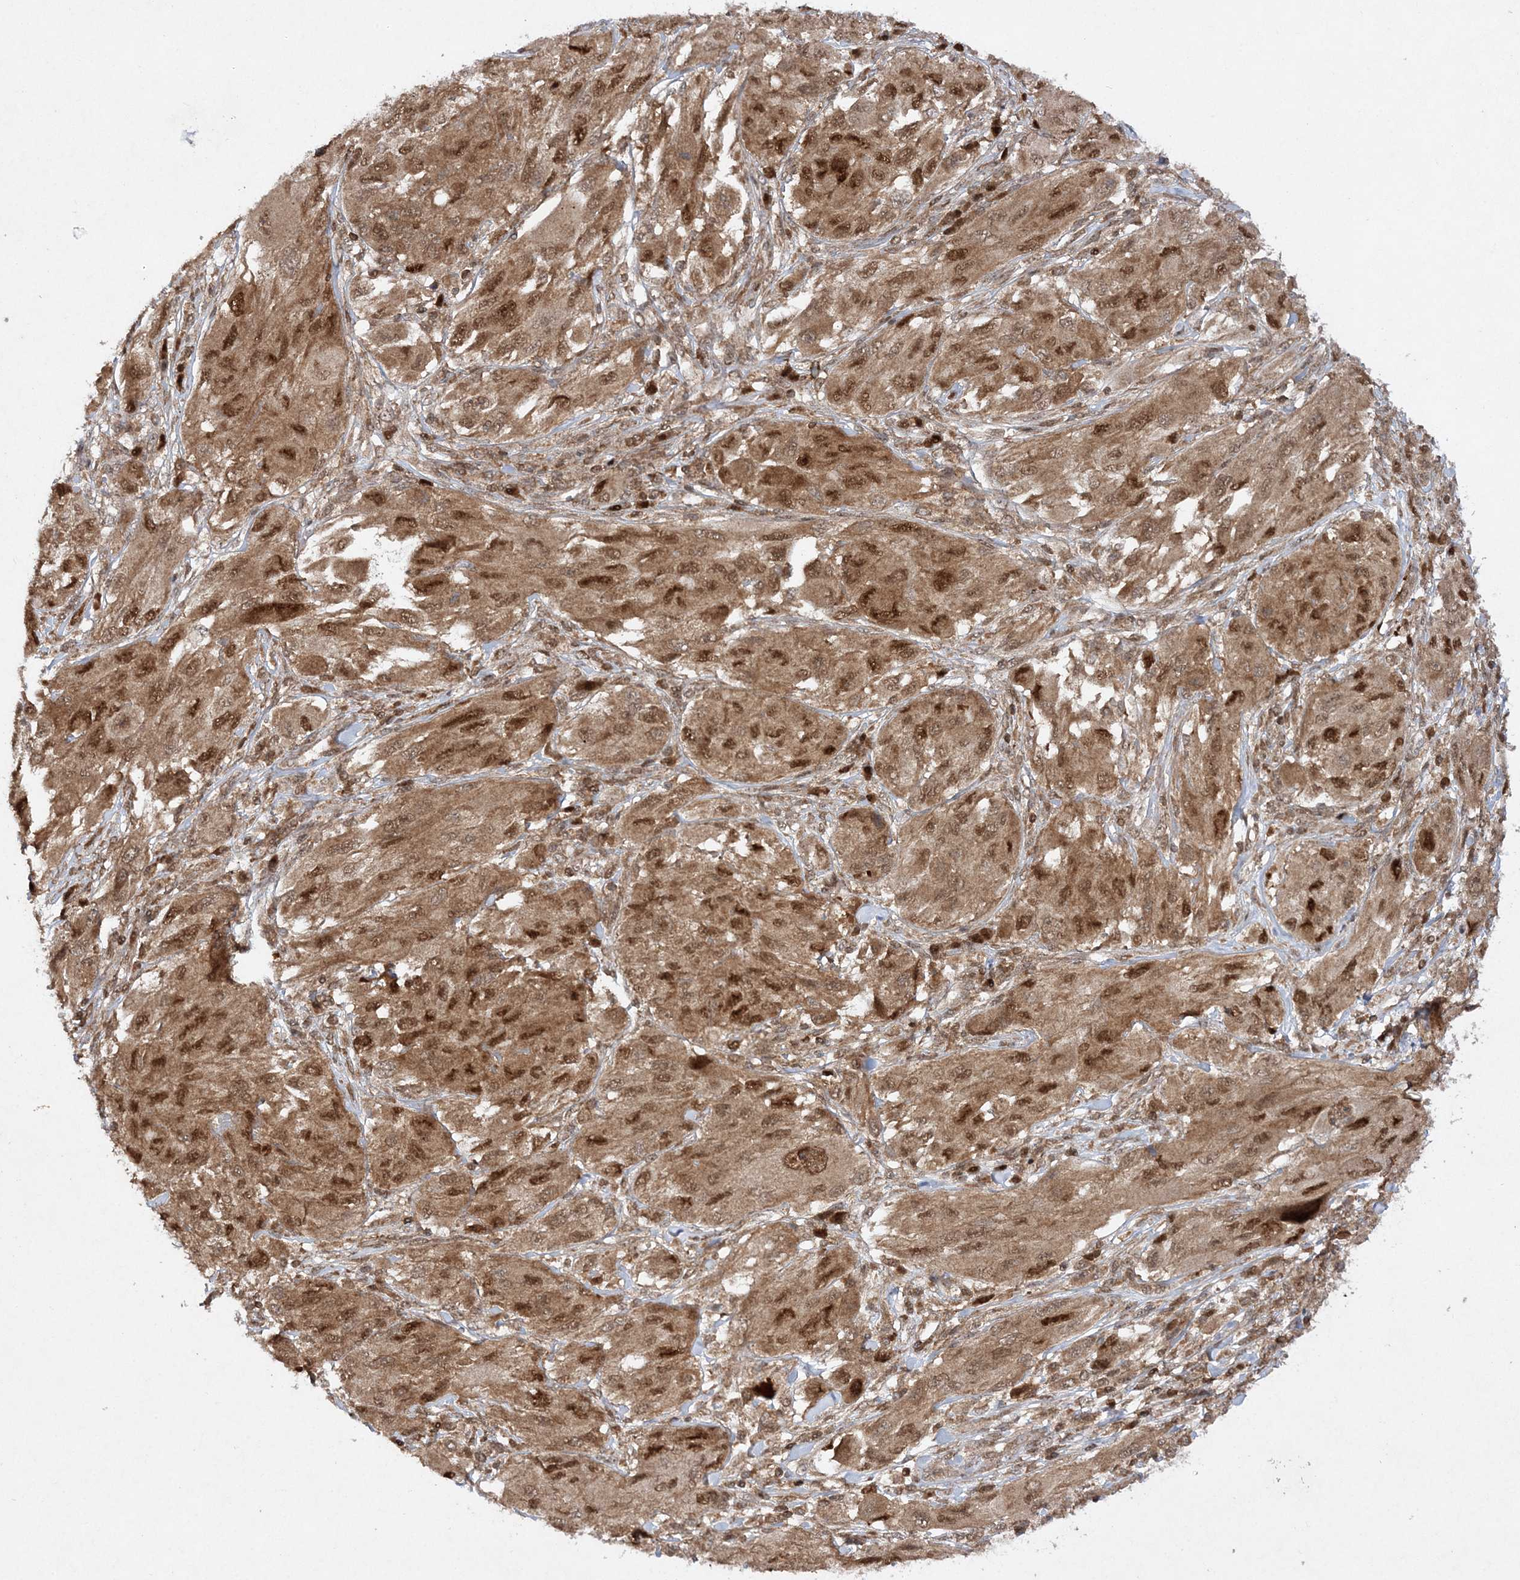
{"staining": {"intensity": "moderate", "quantity": ">75%", "location": "cytoplasmic/membranous,nuclear"}, "tissue": "melanoma", "cell_type": "Tumor cells", "image_type": "cancer", "snomed": [{"axis": "morphology", "description": "Malignant melanoma, NOS"}, {"axis": "topography", "description": "Skin"}], "caption": "Moderate cytoplasmic/membranous and nuclear protein expression is identified in approximately >75% of tumor cells in malignant melanoma.", "gene": "NIF3L1", "patient": {"sex": "female", "age": 91}}